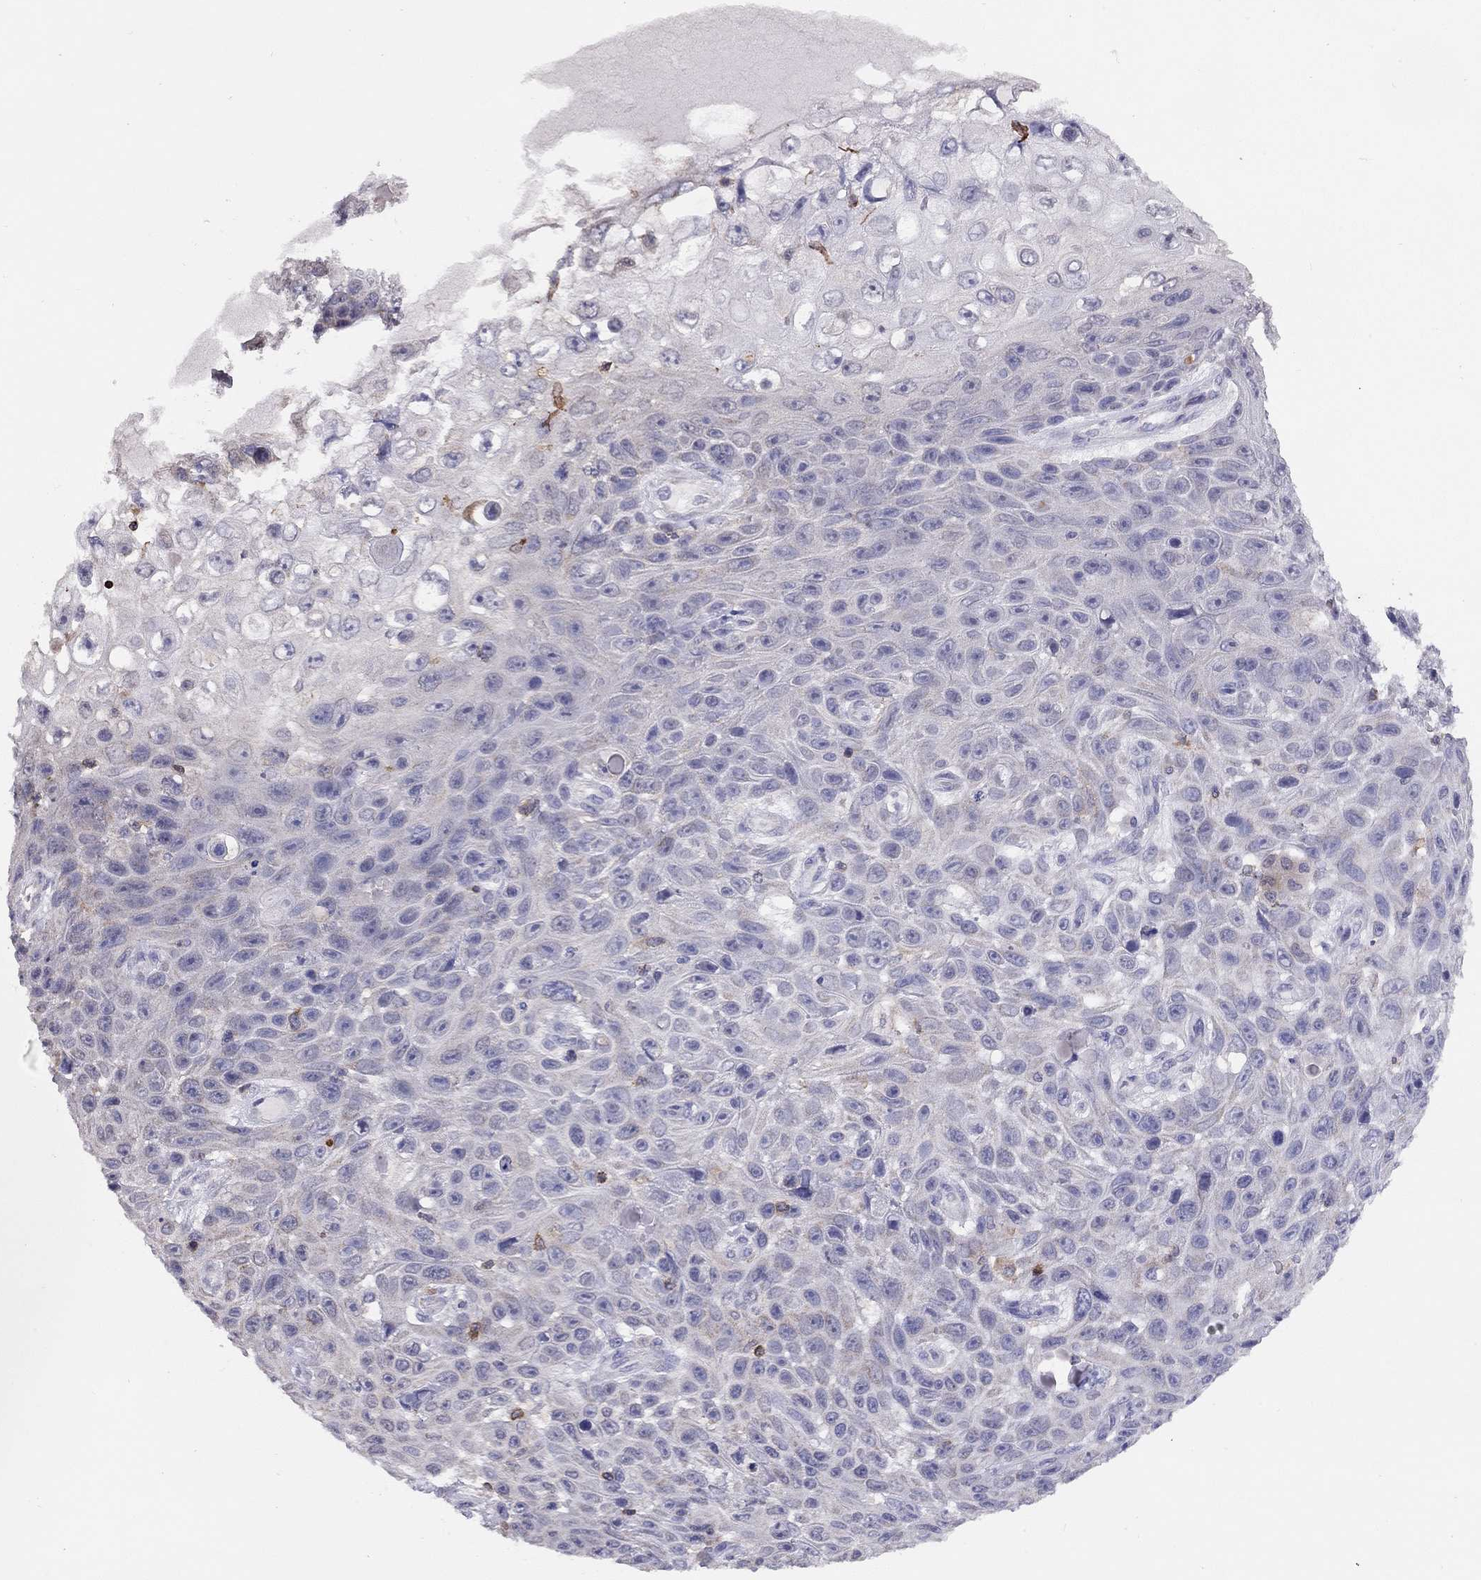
{"staining": {"intensity": "negative", "quantity": "none", "location": "none"}, "tissue": "skin cancer", "cell_type": "Tumor cells", "image_type": "cancer", "snomed": [{"axis": "morphology", "description": "Squamous cell carcinoma, NOS"}, {"axis": "topography", "description": "Skin"}], "caption": "There is no significant expression in tumor cells of skin squamous cell carcinoma.", "gene": "CITED1", "patient": {"sex": "male", "age": 82}}